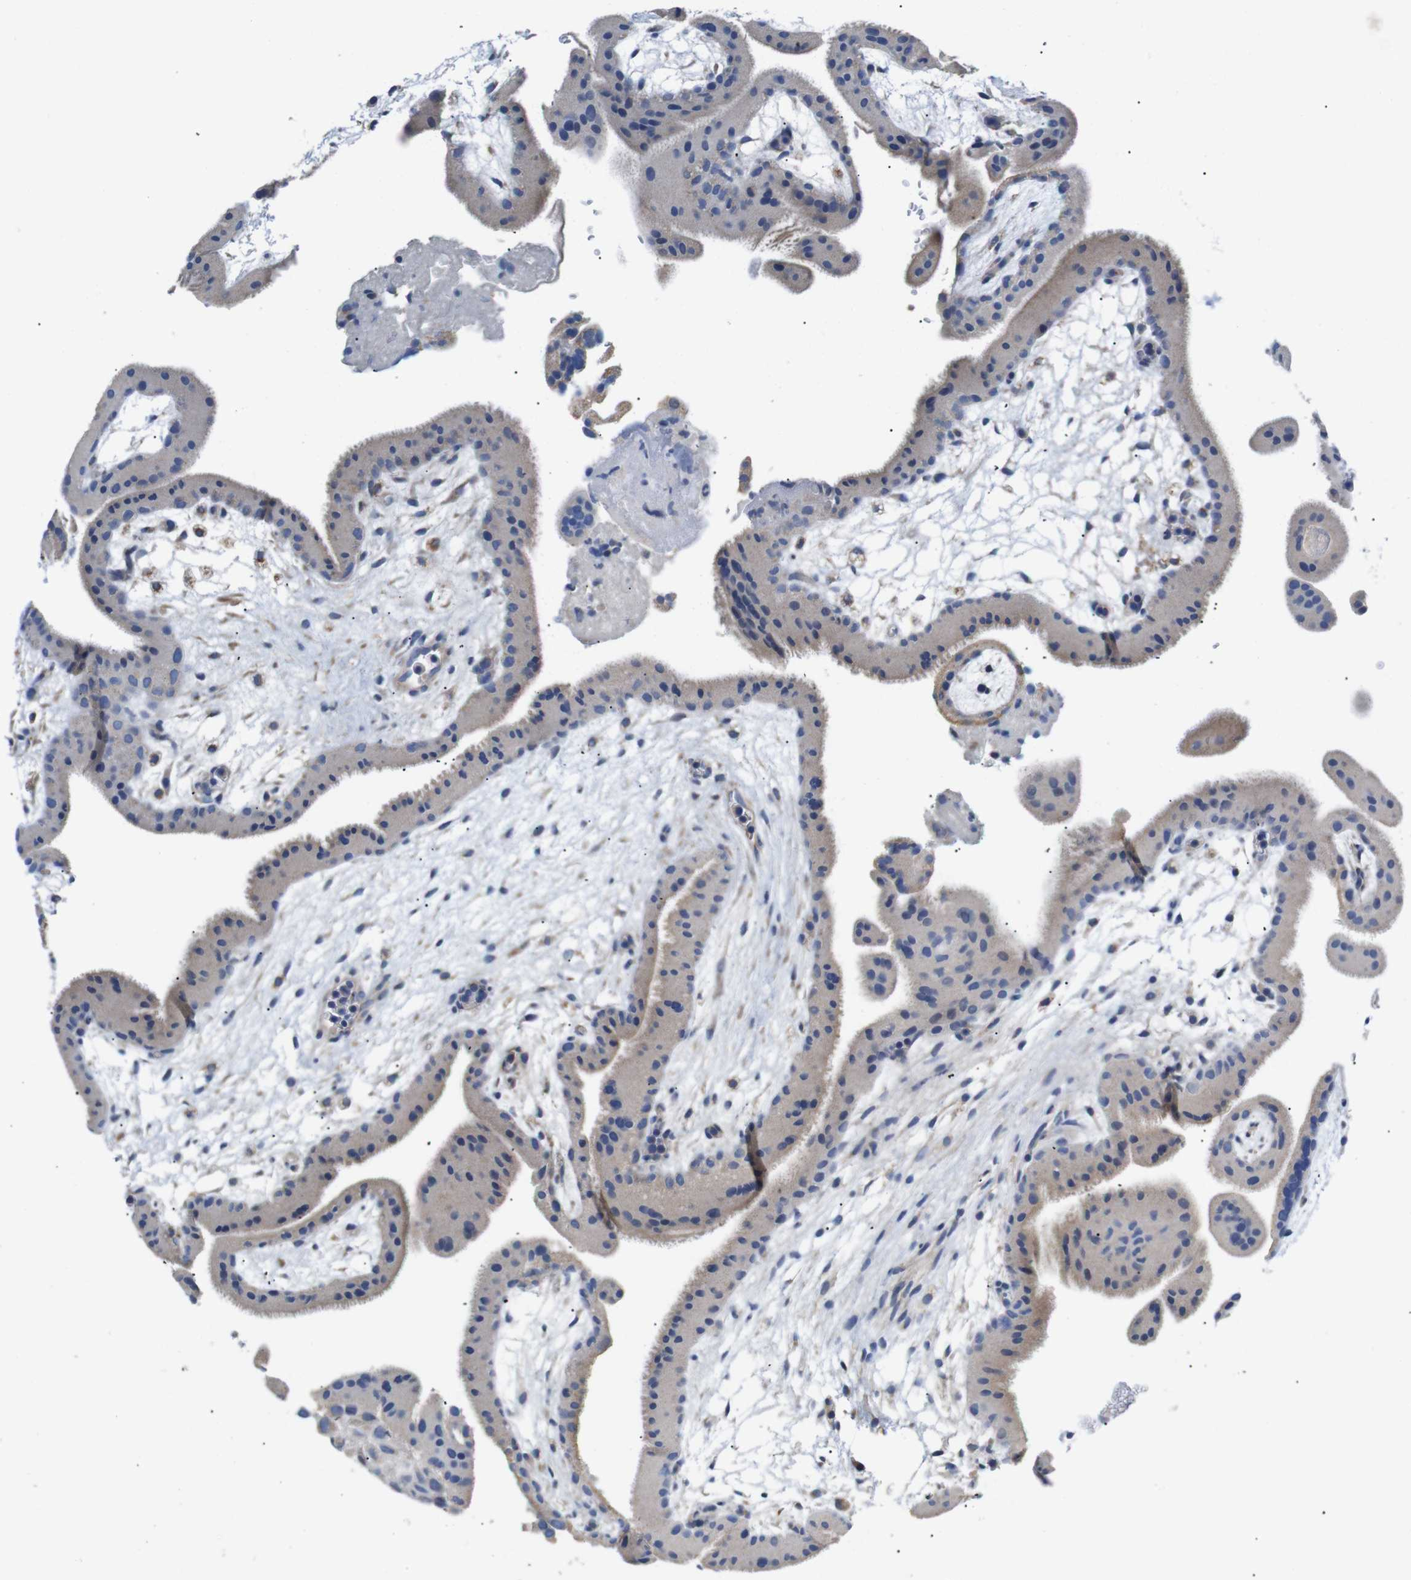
{"staining": {"intensity": "weak", "quantity": "25%-75%", "location": "cytoplasmic/membranous"}, "tissue": "placenta", "cell_type": "Trophoblastic cells", "image_type": "normal", "snomed": [{"axis": "morphology", "description": "Normal tissue, NOS"}, {"axis": "topography", "description": "Placenta"}], "caption": "Brown immunohistochemical staining in normal human placenta exhibits weak cytoplasmic/membranous positivity in approximately 25%-75% of trophoblastic cells. (Brightfield microscopy of DAB IHC at high magnification).", "gene": "LRRC55", "patient": {"sex": "female", "age": 19}}